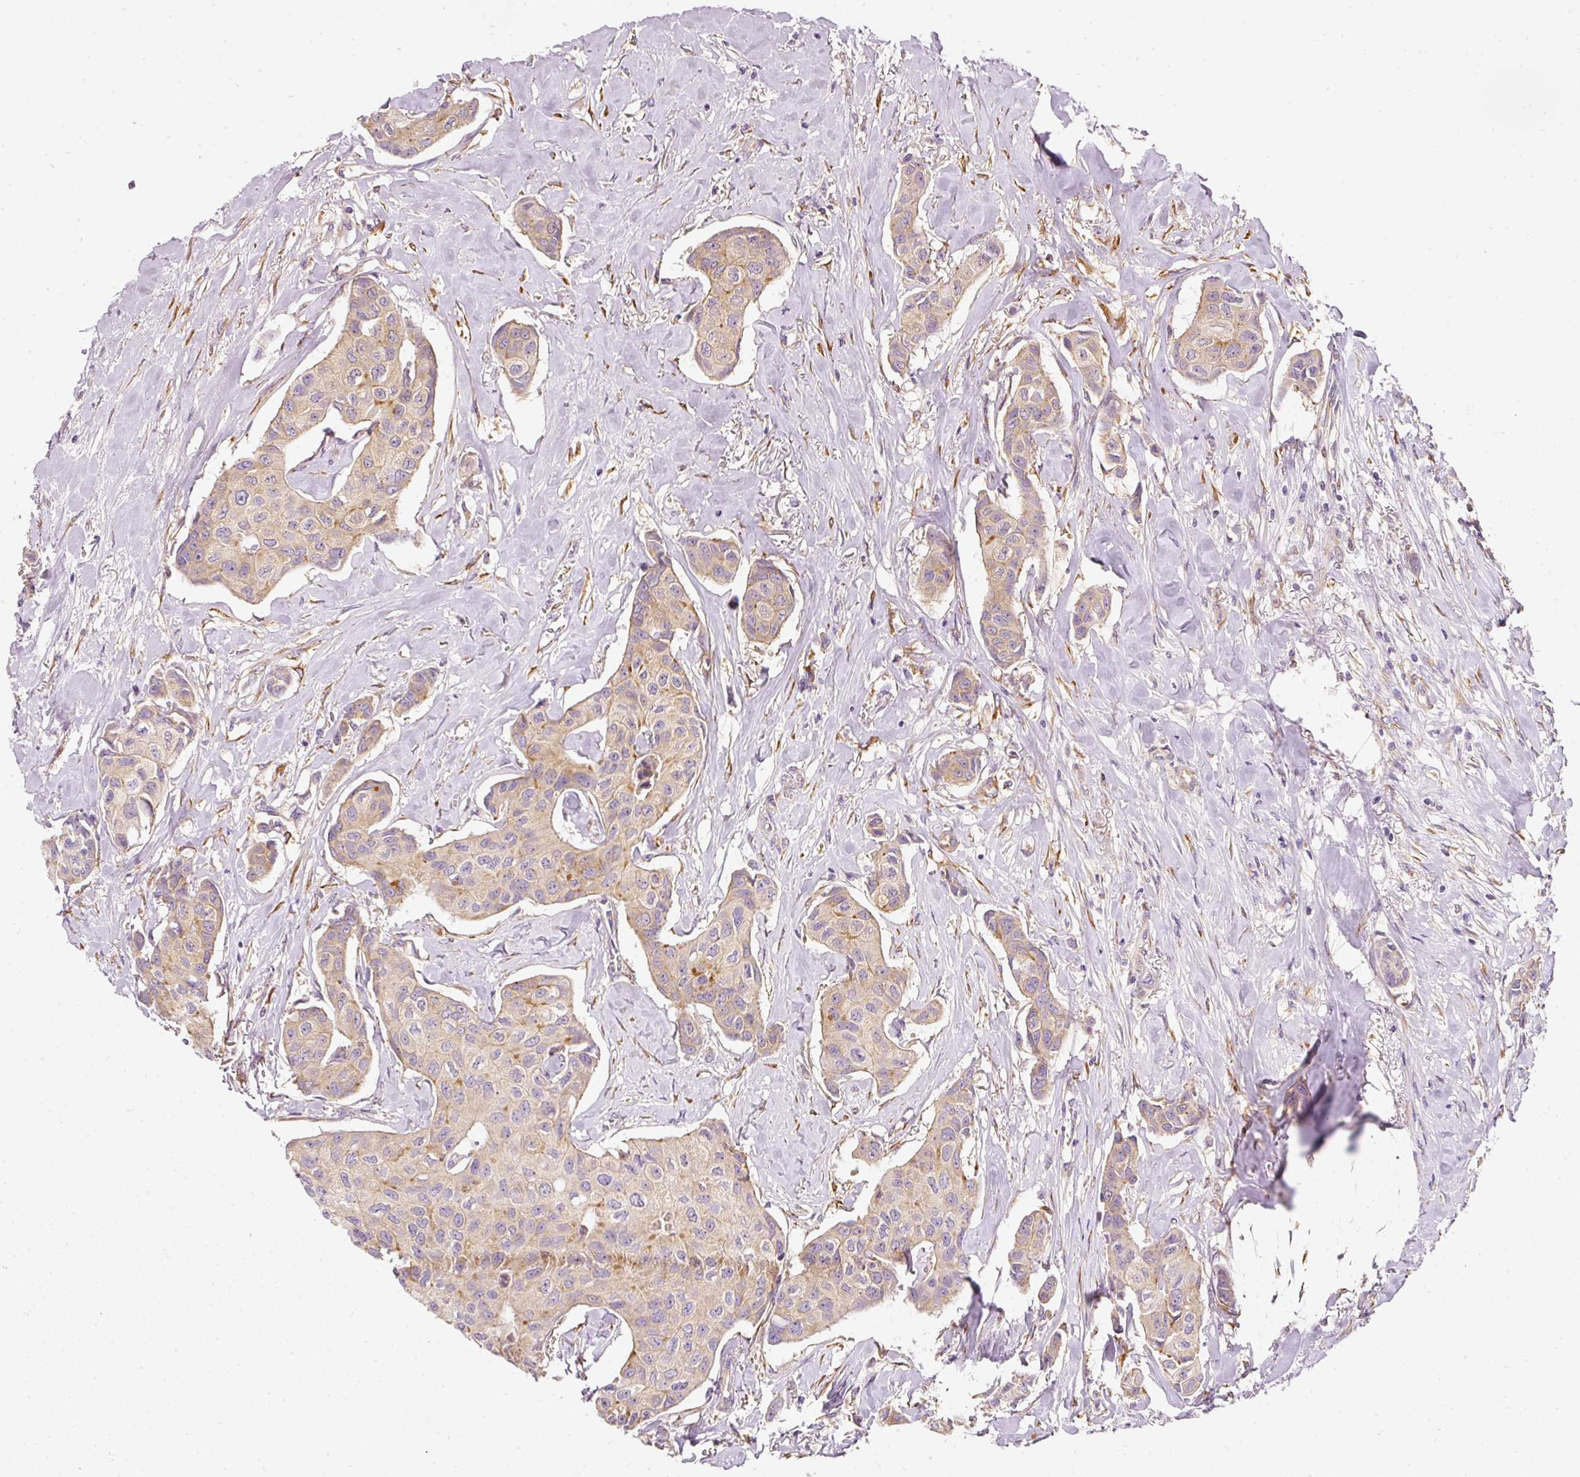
{"staining": {"intensity": "weak", "quantity": ">75%", "location": "cytoplasmic/membranous"}, "tissue": "breast cancer", "cell_type": "Tumor cells", "image_type": "cancer", "snomed": [{"axis": "morphology", "description": "Duct carcinoma"}, {"axis": "topography", "description": "Breast"}], "caption": "About >75% of tumor cells in human breast intraductal carcinoma demonstrate weak cytoplasmic/membranous protein positivity as visualized by brown immunohistochemical staining.", "gene": "RNF167", "patient": {"sex": "female", "age": 80}}